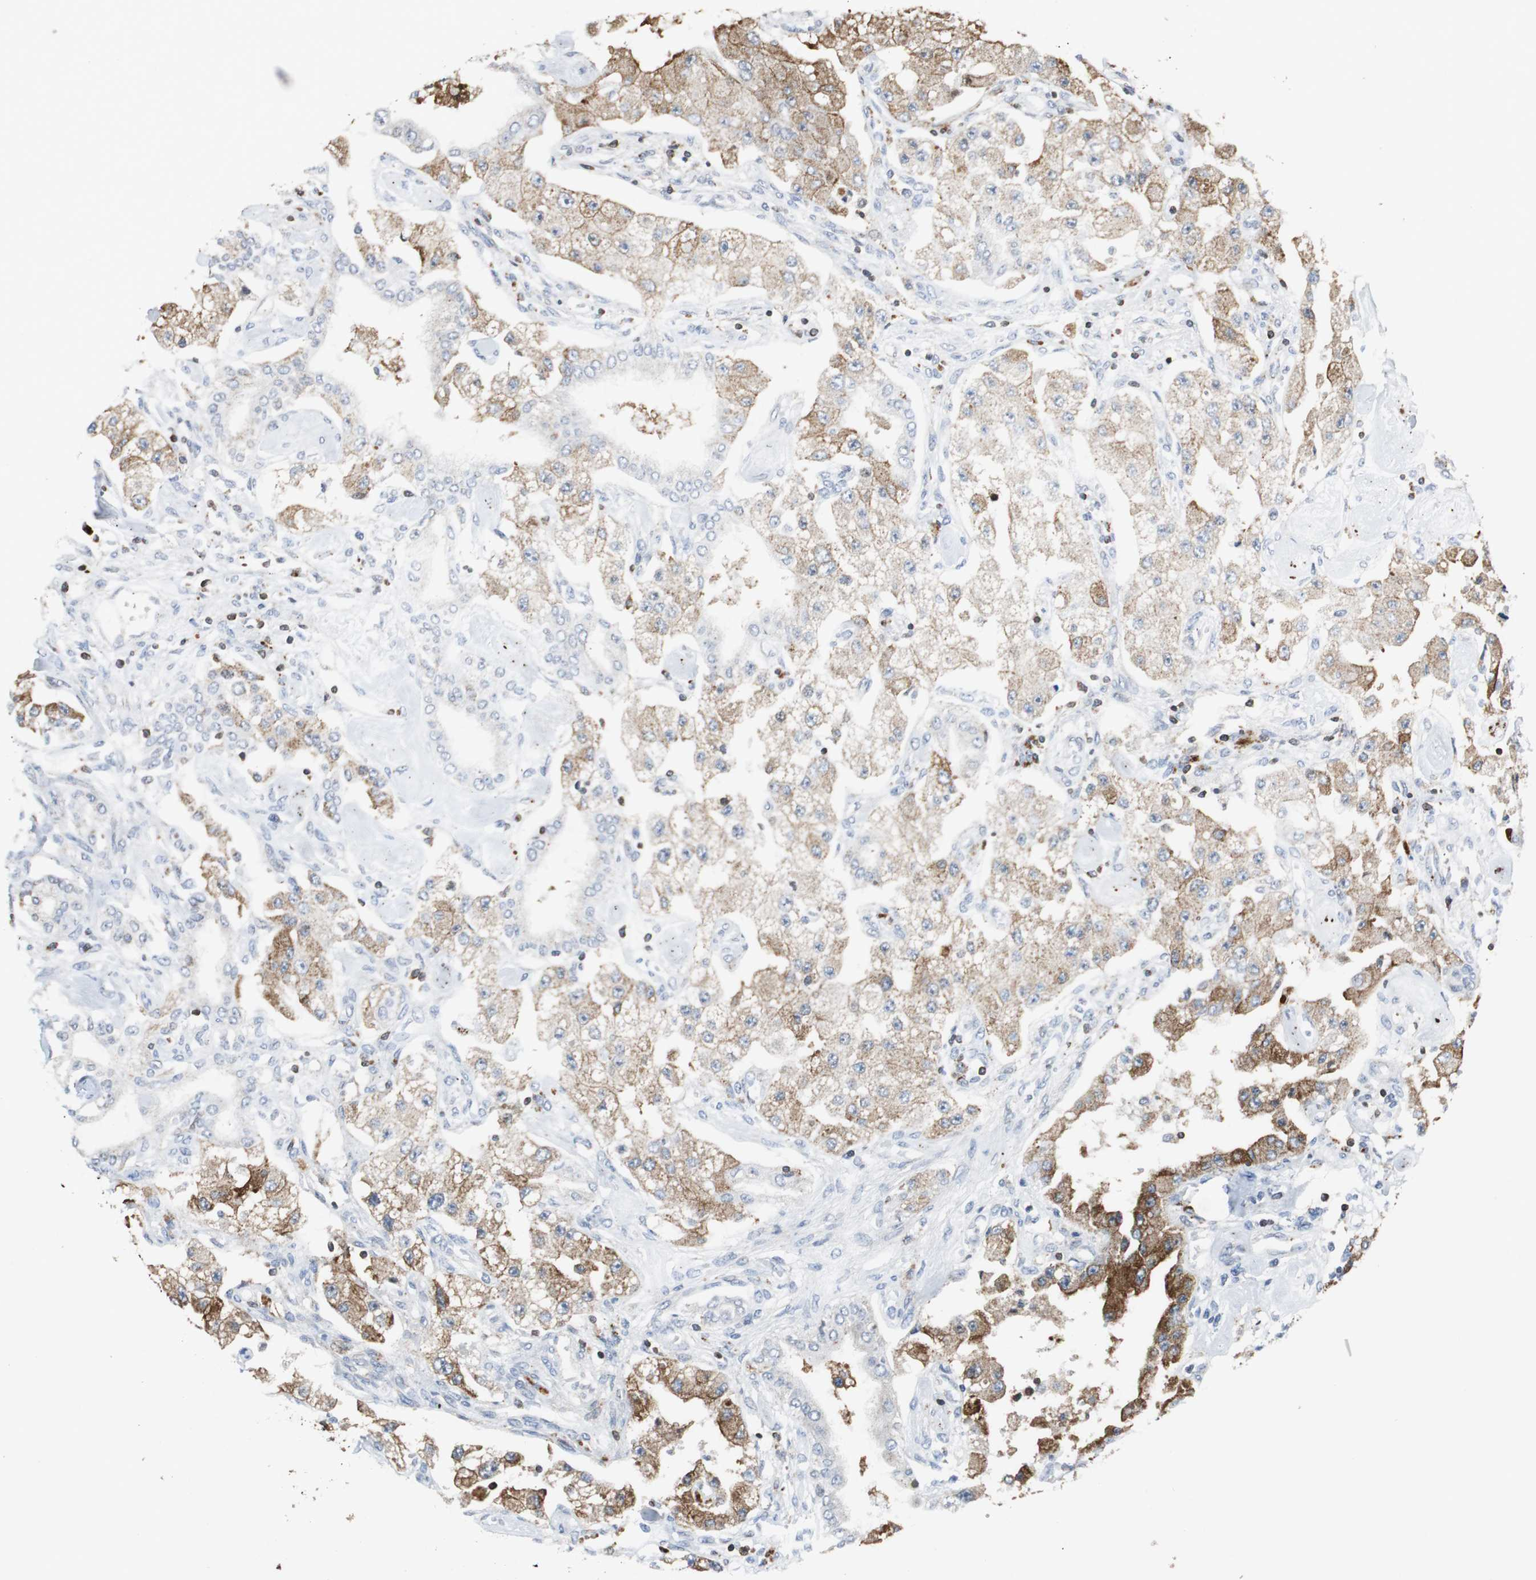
{"staining": {"intensity": "moderate", "quantity": ">75%", "location": "cytoplasmic/membranous"}, "tissue": "carcinoid", "cell_type": "Tumor cells", "image_type": "cancer", "snomed": [{"axis": "morphology", "description": "Carcinoid, malignant, NOS"}, {"axis": "topography", "description": "Pancreas"}], "caption": "Brown immunohistochemical staining in carcinoid reveals moderate cytoplasmic/membranous positivity in approximately >75% of tumor cells. (DAB IHC, brown staining for protein, blue staining for nuclei).", "gene": "TUBA4A", "patient": {"sex": "male", "age": 41}}